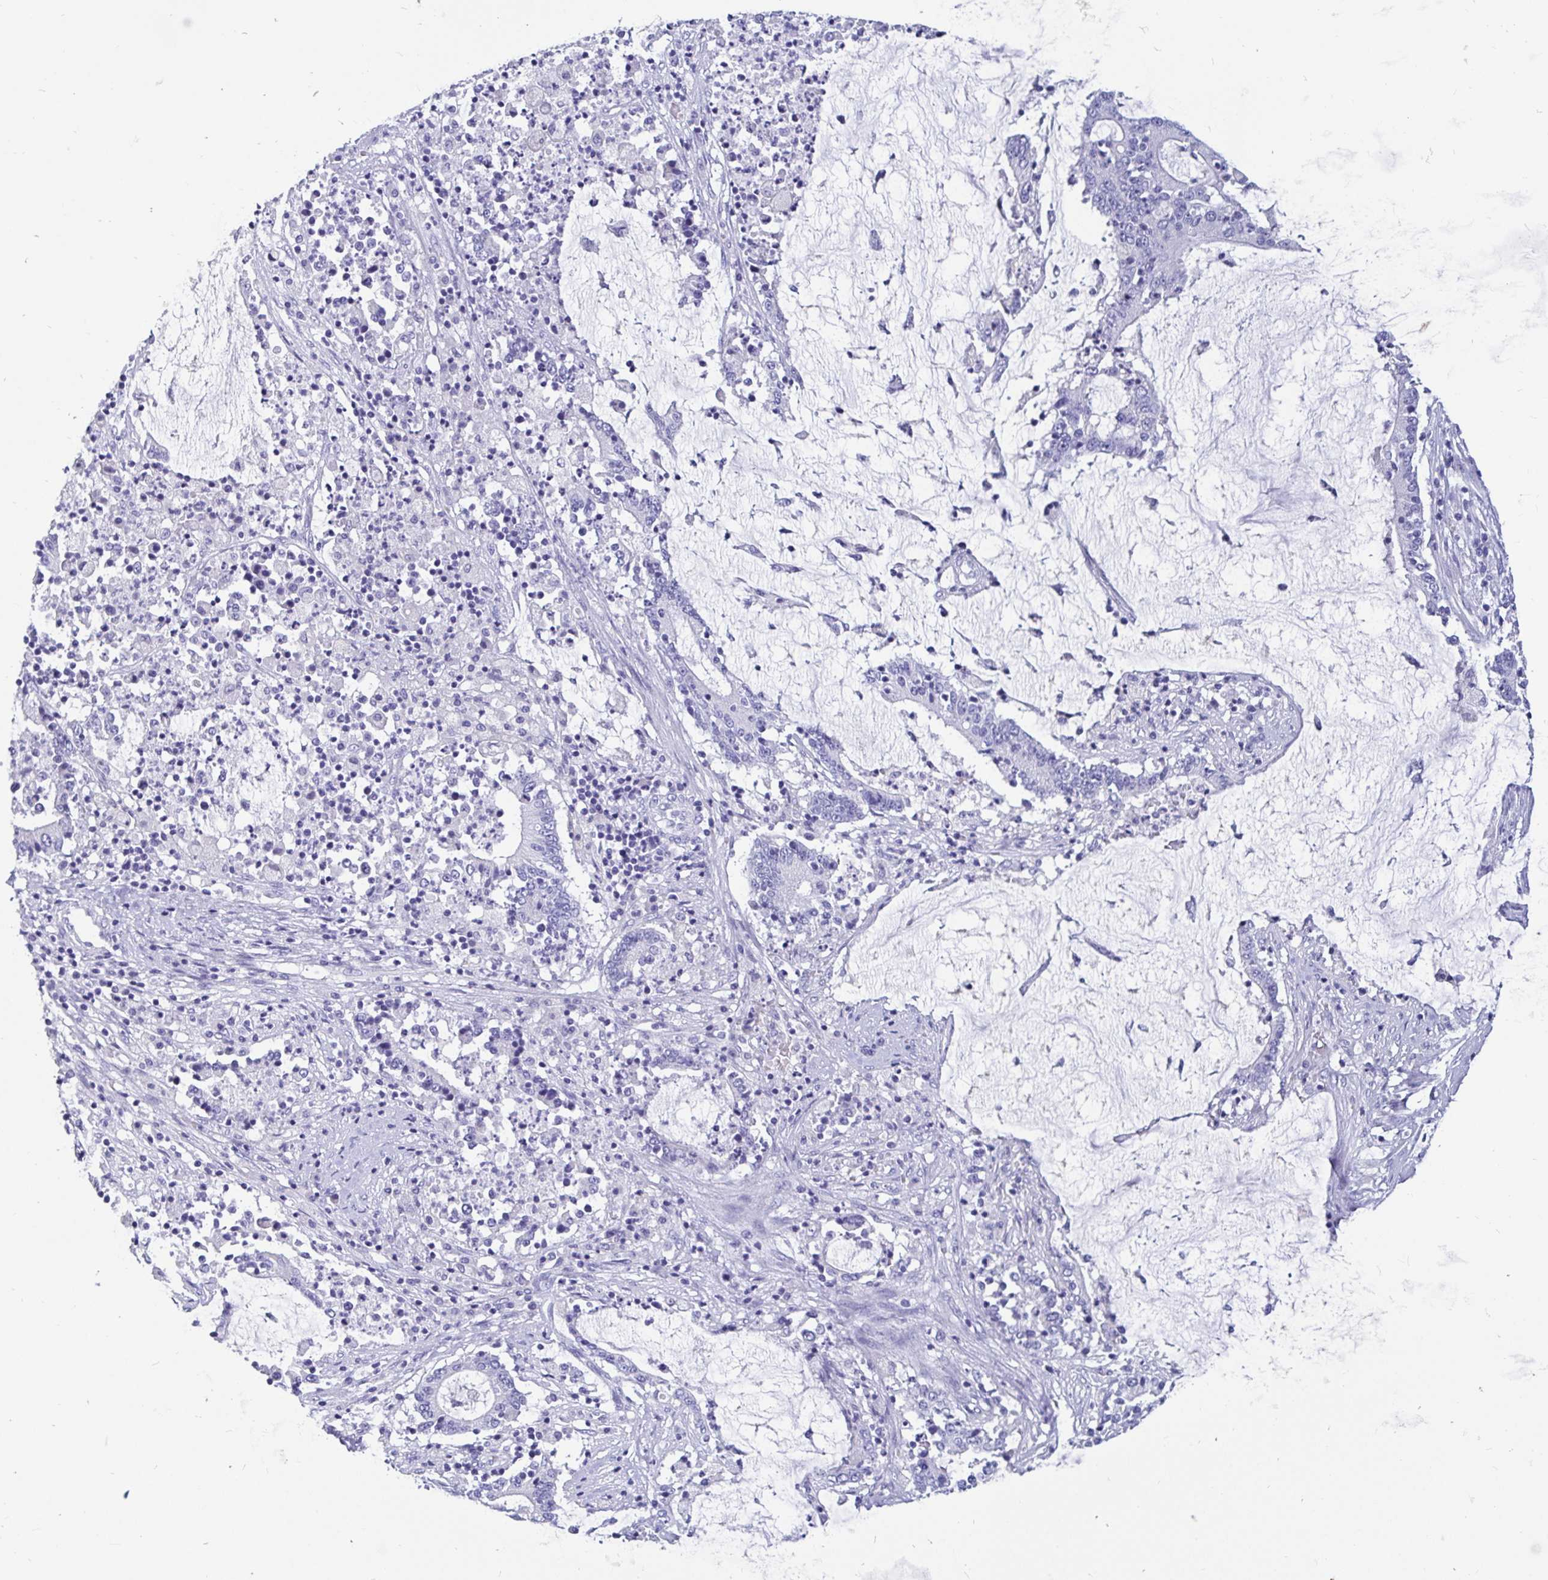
{"staining": {"intensity": "negative", "quantity": "none", "location": "none"}, "tissue": "stomach cancer", "cell_type": "Tumor cells", "image_type": "cancer", "snomed": [{"axis": "morphology", "description": "Adenocarcinoma, NOS"}, {"axis": "topography", "description": "Stomach, upper"}], "caption": "This is an IHC micrograph of adenocarcinoma (stomach). There is no positivity in tumor cells.", "gene": "ZPBP2", "patient": {"sex": "male", "age": 68}}